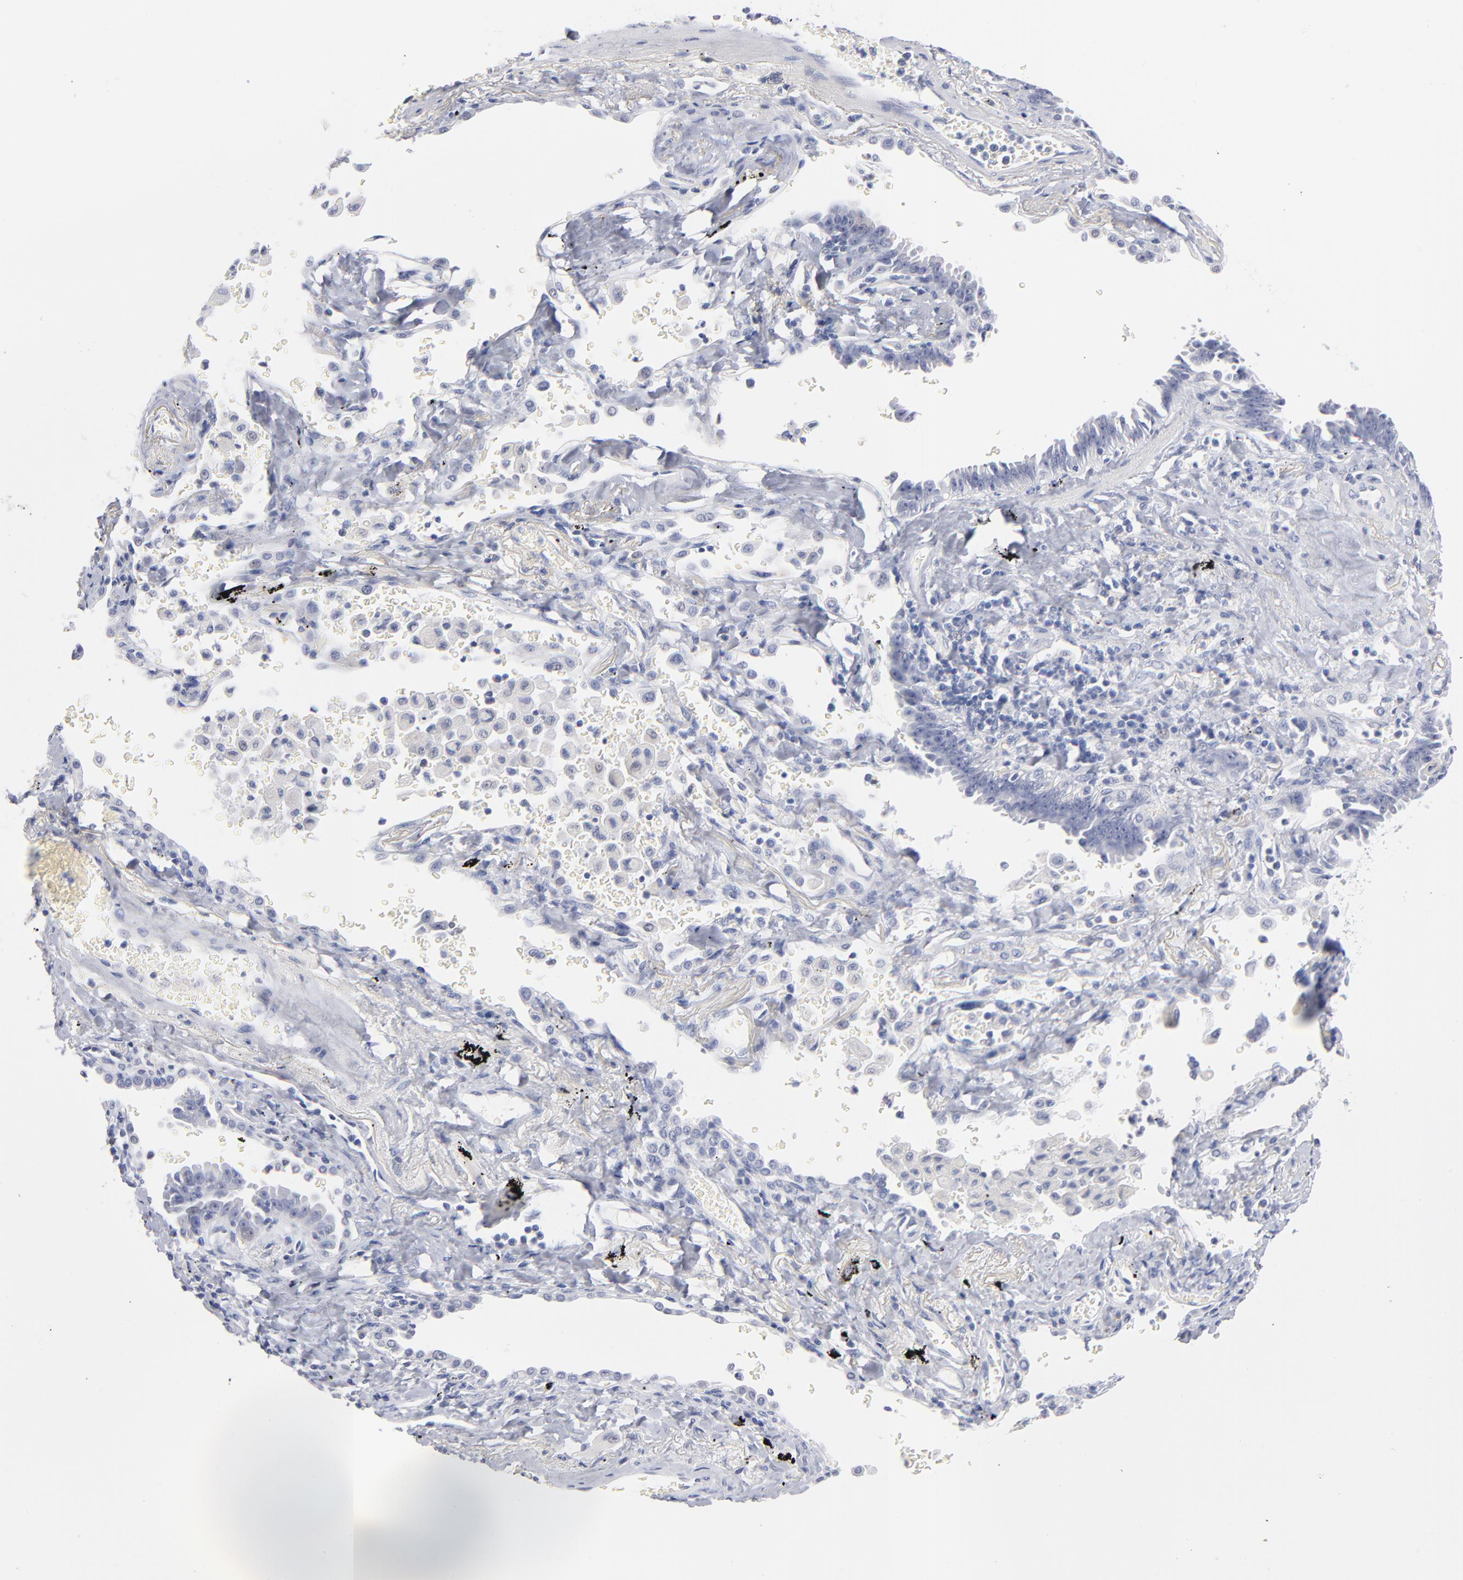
{"staining": {"intensity": "negative", "quantity": "none", "location": "none"}, "tissue": "lung cancer", "cell_type": "Tumor cells", "image_type": "cancer", "snomed": [{"axis": "morphology", "description": "Adenocarcinoma, NOS"}, {"axis": "topography", "description": "Lung"}], "caption": "Human lung cancer (adenocarcinoma) stained for a protein using immunohistochemistry demonstrates no expression in tumor cells.", "gene": "KHNYN", "patient": {"sex": "female", "age": 64}}